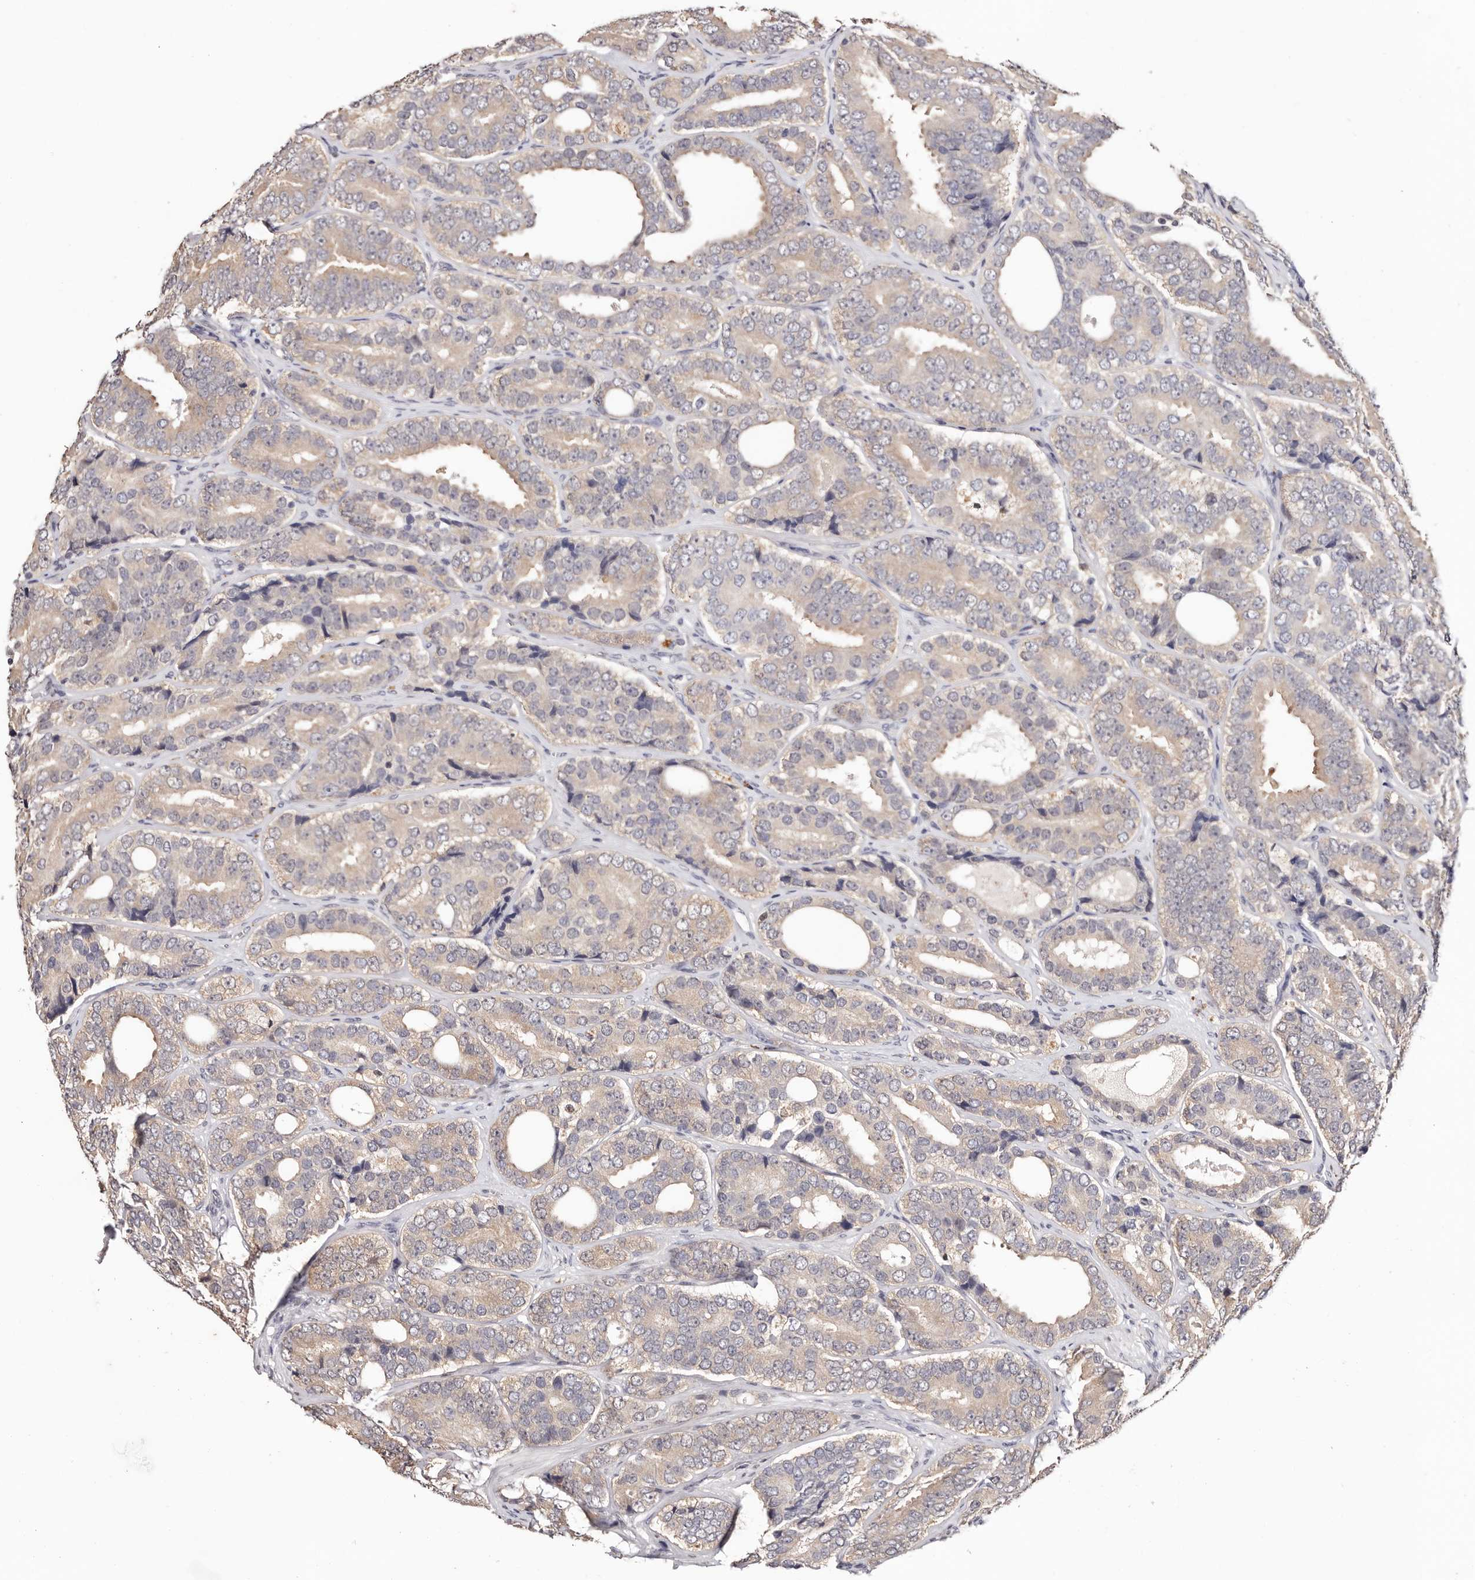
{"staining": {"intensity": "weak", "quantity": ">75%", "location": "cytoplasmic/membranous"}, "tissue": "prostate cancer", "cell_type": "Tumor cells", "image_type": "cancer", "snomed": [{"axis": "morphology", "description": "Adenocarcinoma, High grade"}, {"axis": "topography", "description": "Prostate"}], "caption": "The image reveals a brown stain indicating the presence of a protein in the cytoplasmic/membranous of tumor cells in prostate cancer (high-grade adenocarcinoma).", "gene": "TYW3", "patient": {"sex": "male", "age": 56}}